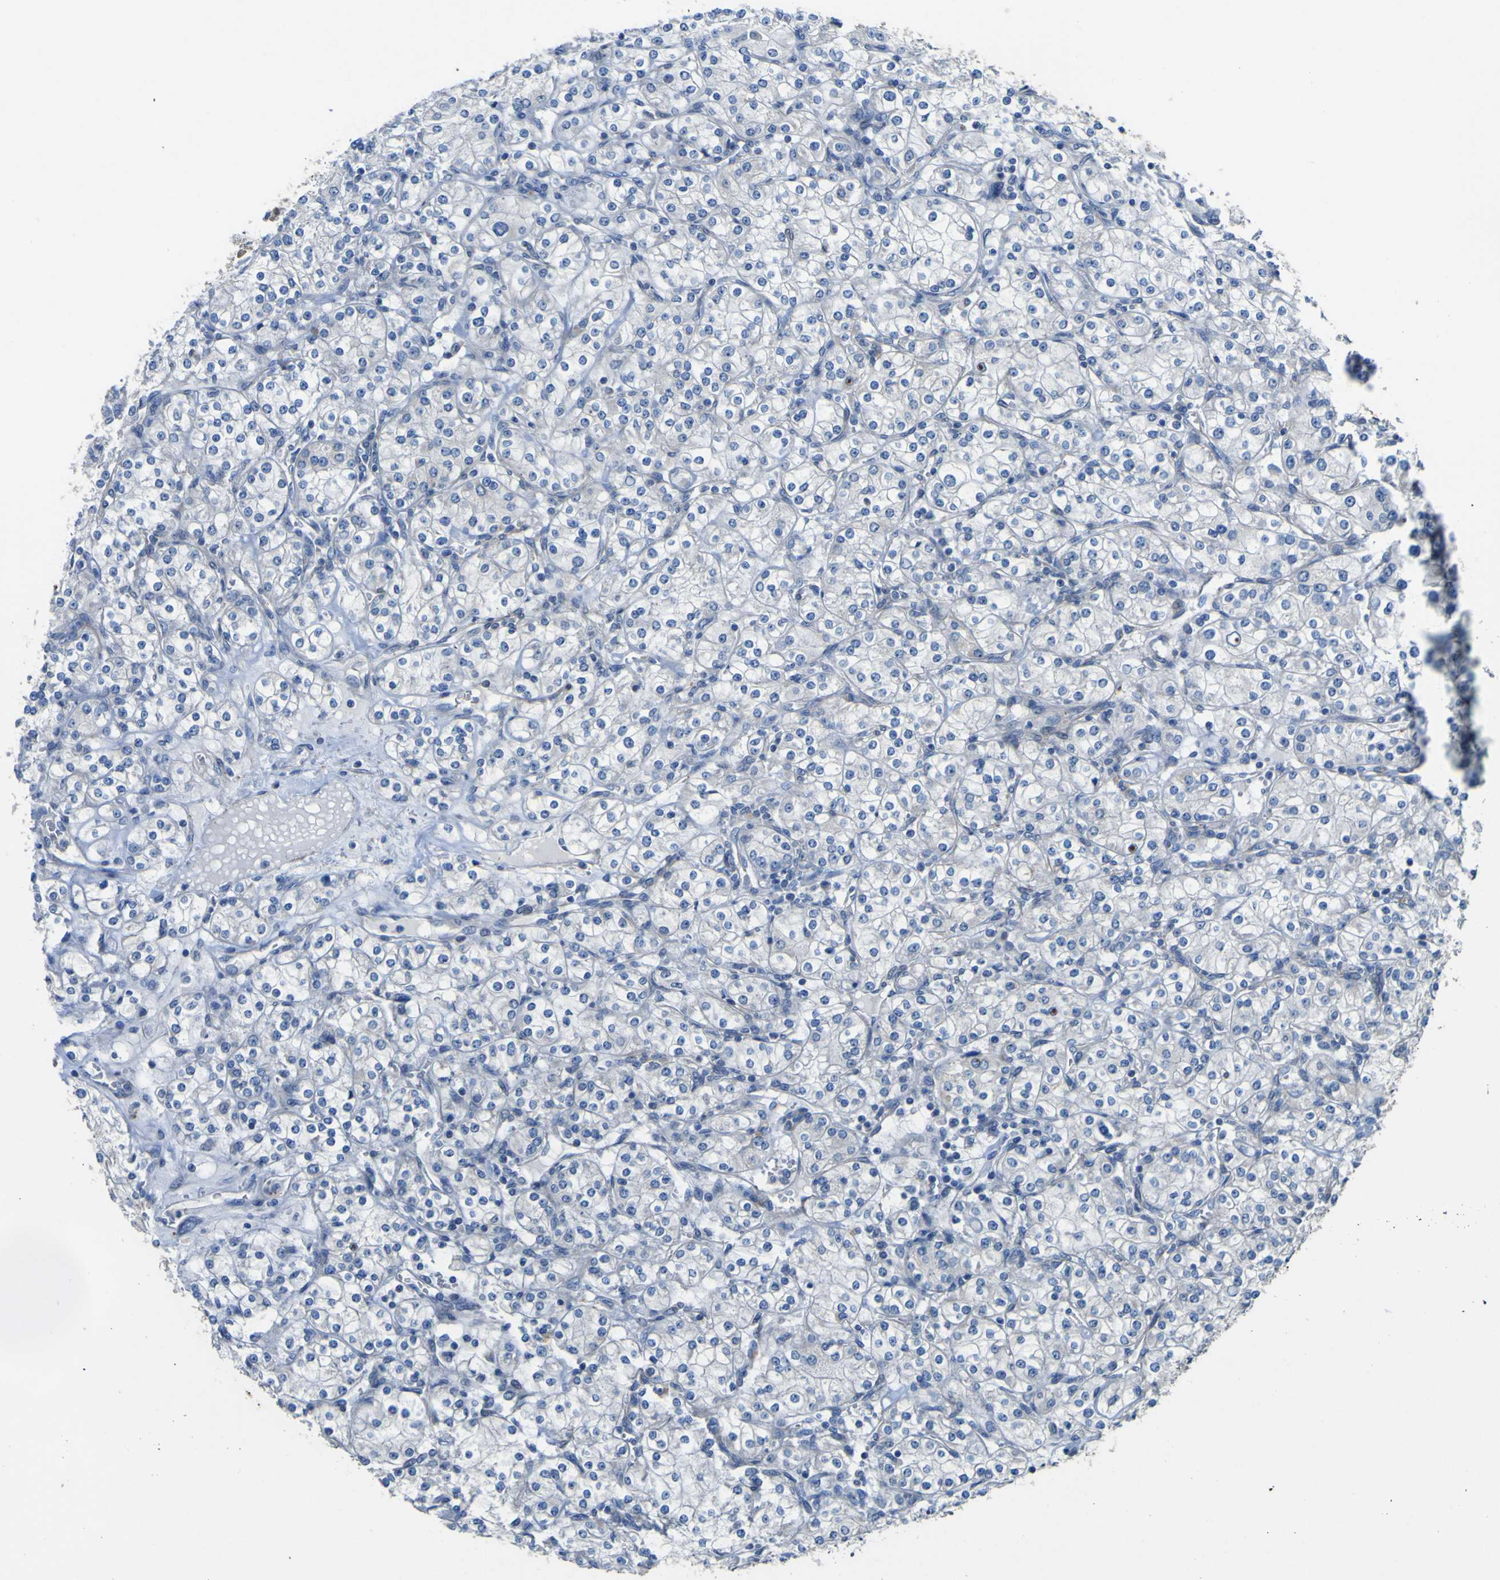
{"staining": {"intensity": "negative", "quantity": "none", "location": "none"}, "tissue": "renal cancer", "cell_type": "Tumor cells", "image_type": "cancer", "snomed": [{"axis": "morphology", "description": "Adenocarcinoma, NOS"}, {"axis": "topography", "description": "Kidney"}], "caption": "Tumor cells are negative for protein expression in human adenocarcinoma (renal).", "gene": "ALDH18A1", "patient": {"sex": "male", "age": 77}}